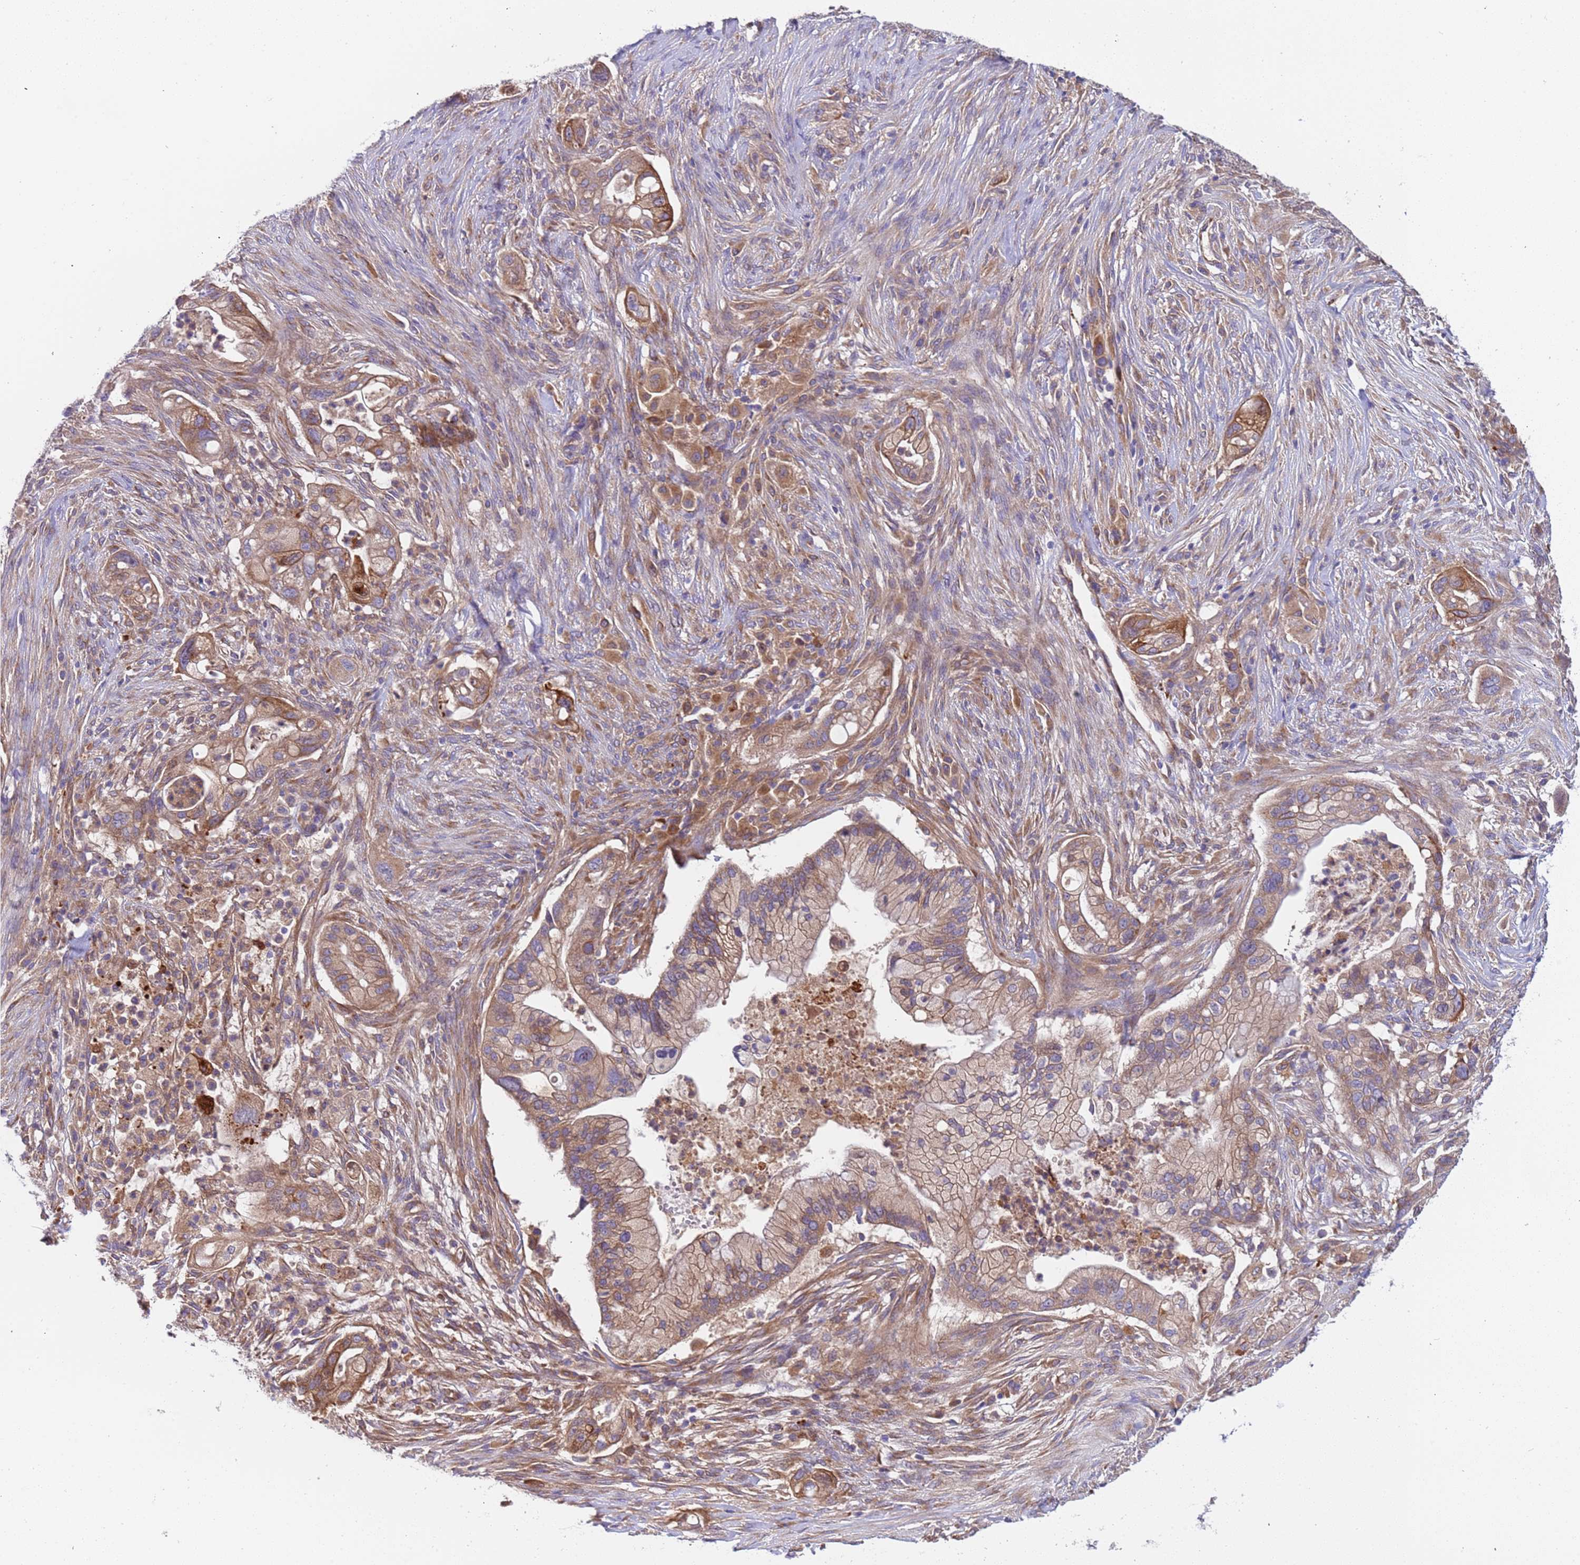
{"staining": {"intensity": "moderate", "quantity": ">75%", "location": "cytoplasmic/membranous"}, "tissue": "pancreatic cancer", "cell_type": "Tumor cells", "image_type": "cancer", "snomed": [{"axis": "morphology", "description": "Adenocarcinoma, NOS"}, {"axis": "topography", "description": "Pancreas"}], "caption": "A brown stain highlights moderate cytoplasmic/membranous positivity of a protein in pancreatic cancer (adenocarcinoma) tumor cells.", "gene": "PAQR7", "patient": {"sex": "male", "age": 44}}